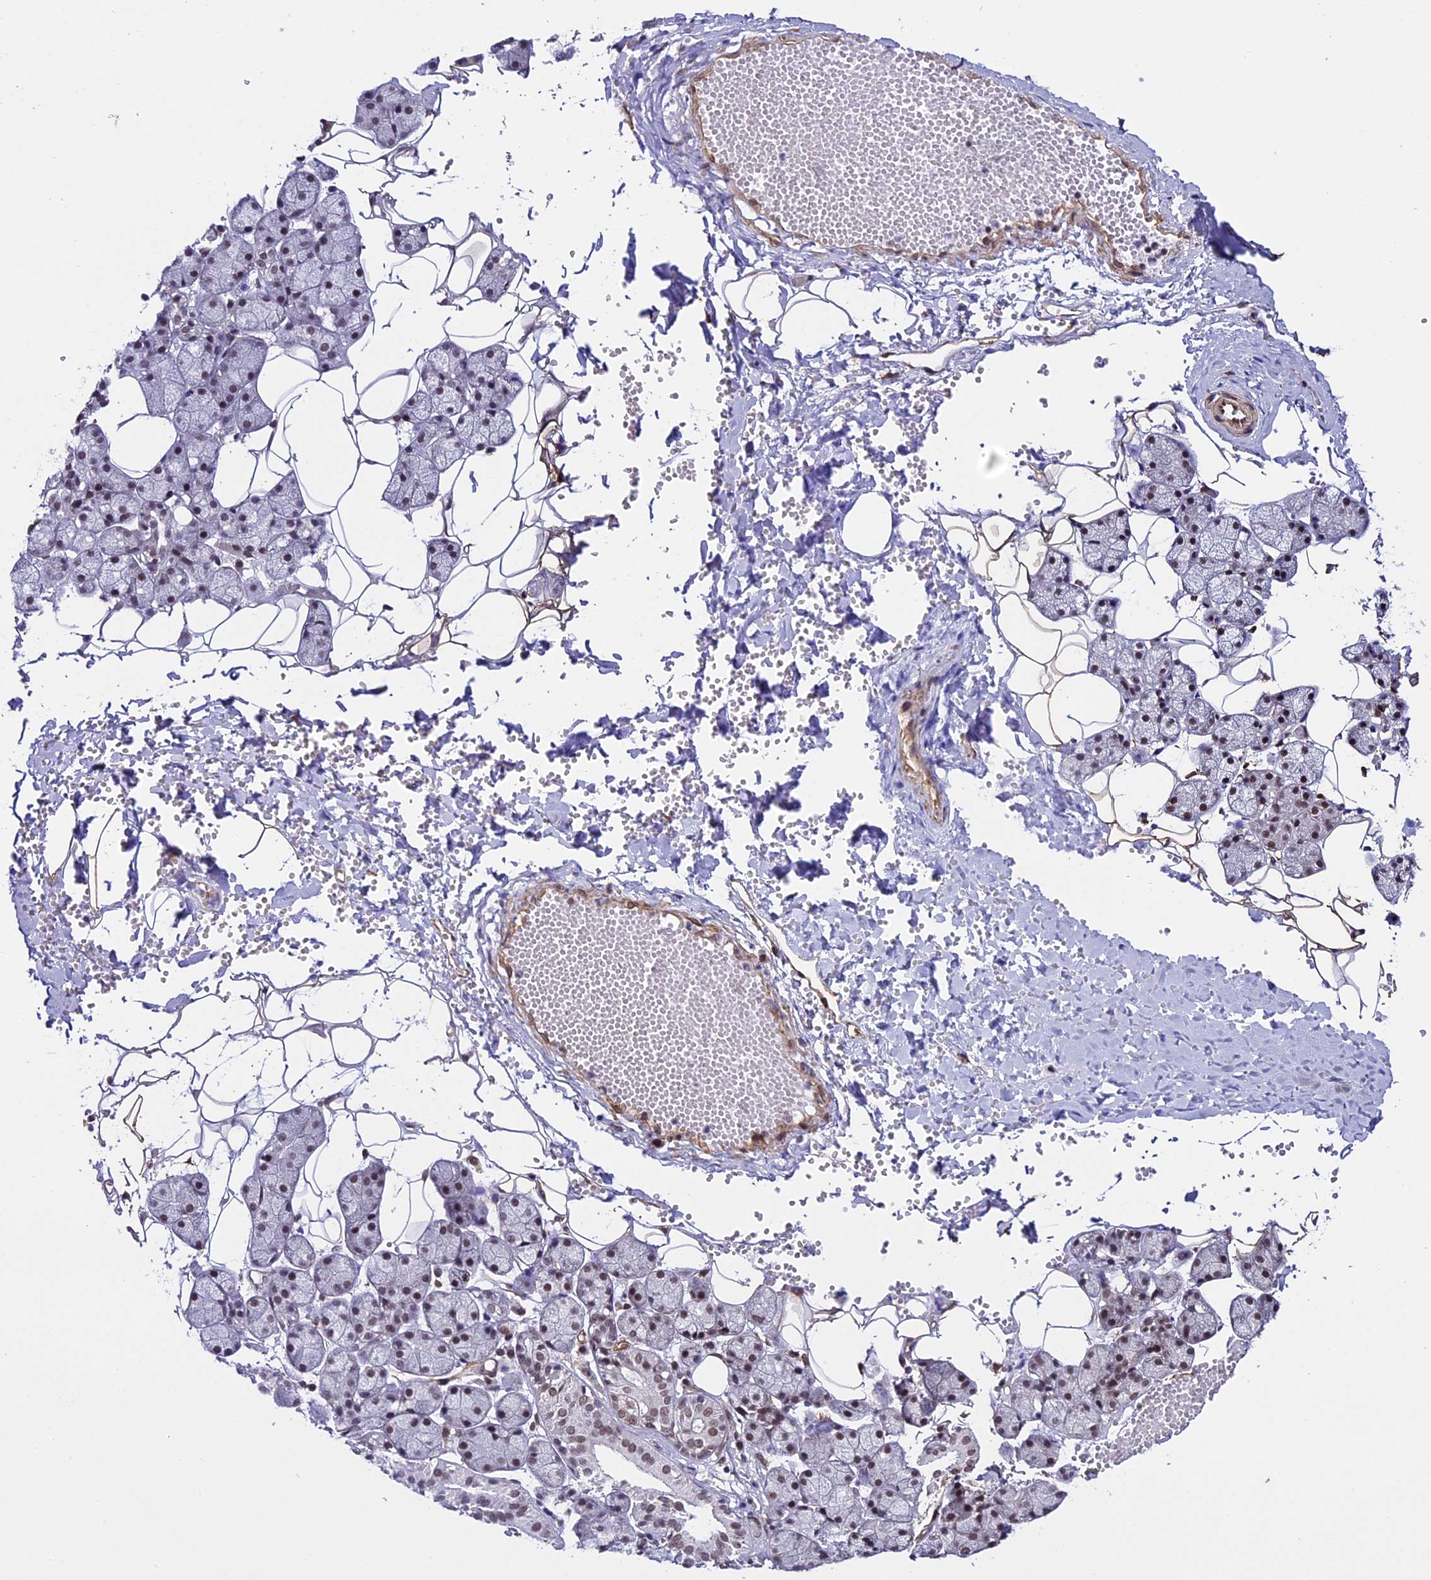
{"staining": {"intensity": "weak", "quantity": "<25%", "location": "nuclear"}, "tissue": "salivary gland", "cell_type": "Glandular cells", "image_type": "normal", "snomed": [{"axis": "morphology", "description": "Normal tissue, NOS"}, {"axis": "topography", "description": "Salivary gland"}], "caption": "An immunohistochemistry (IHC) micrograph of benign salivary gland is shown. There is no staining in glandular cells of salivary gland.", "gene": "MPHOSPH8", "patient": {"sex": "female", "age": 33}}